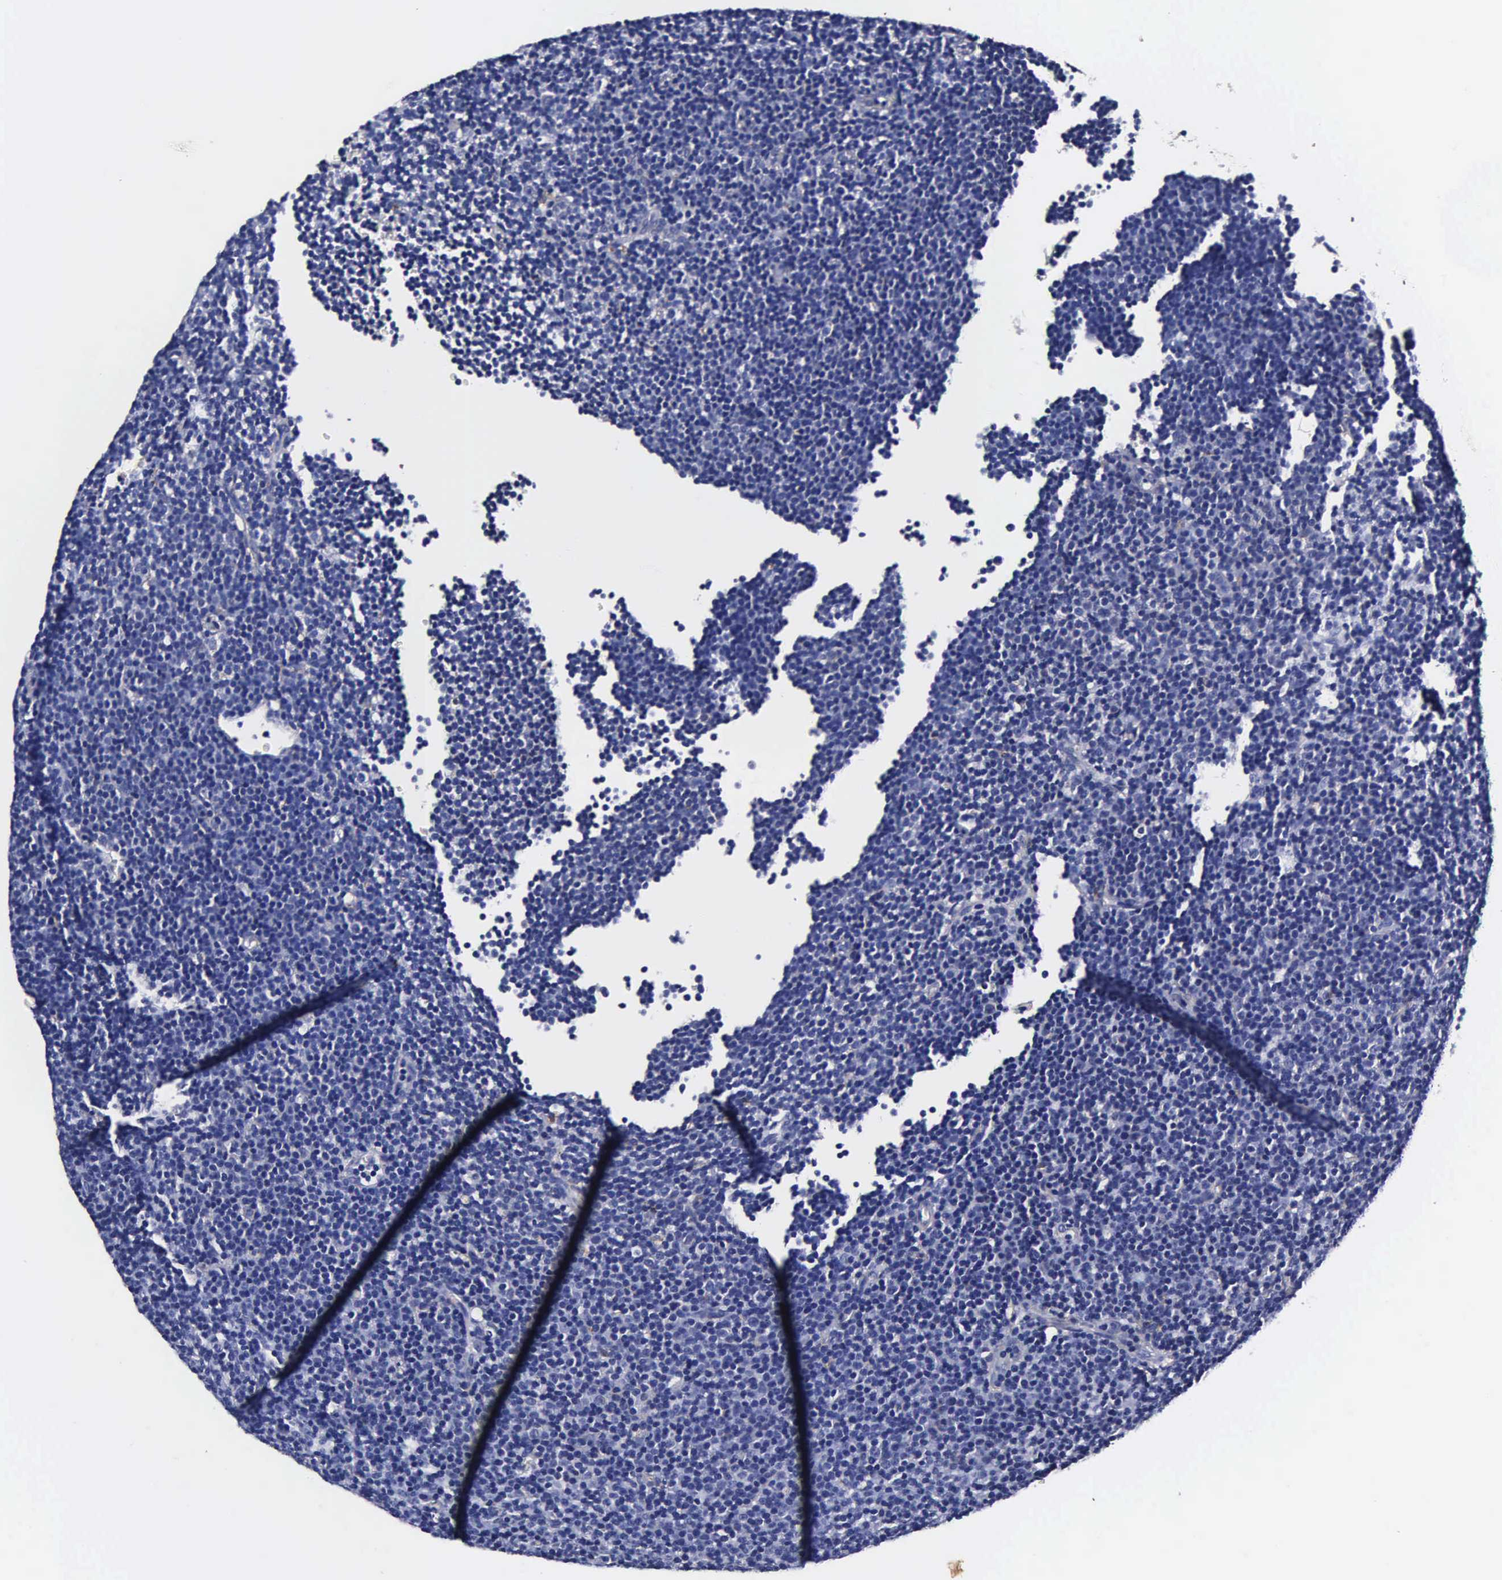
{"staining": {"intensity": "negative", "quantity": "none", "location": "none"}, "tissue": "lymphoma", "cell_type": "Tumor cells", "image_type": "cancer", "snomed": [{"axis": "morphology", "description": "Malignant lymphoma, non-Hodgkin's type, Low grade"}, {"axis": "topography", "description": "Lymph node"}], "caption": "Tumor cells show no significant protein expression in low-grade malignant lymphoma, non-Hodgkin's type. Brightfield microscopy of IHC stained with DAB (brown) and hematoxylin (blue), captured at high magnification.", "gene": "CST3", "patient": {"sex": "male", "age": 57}}